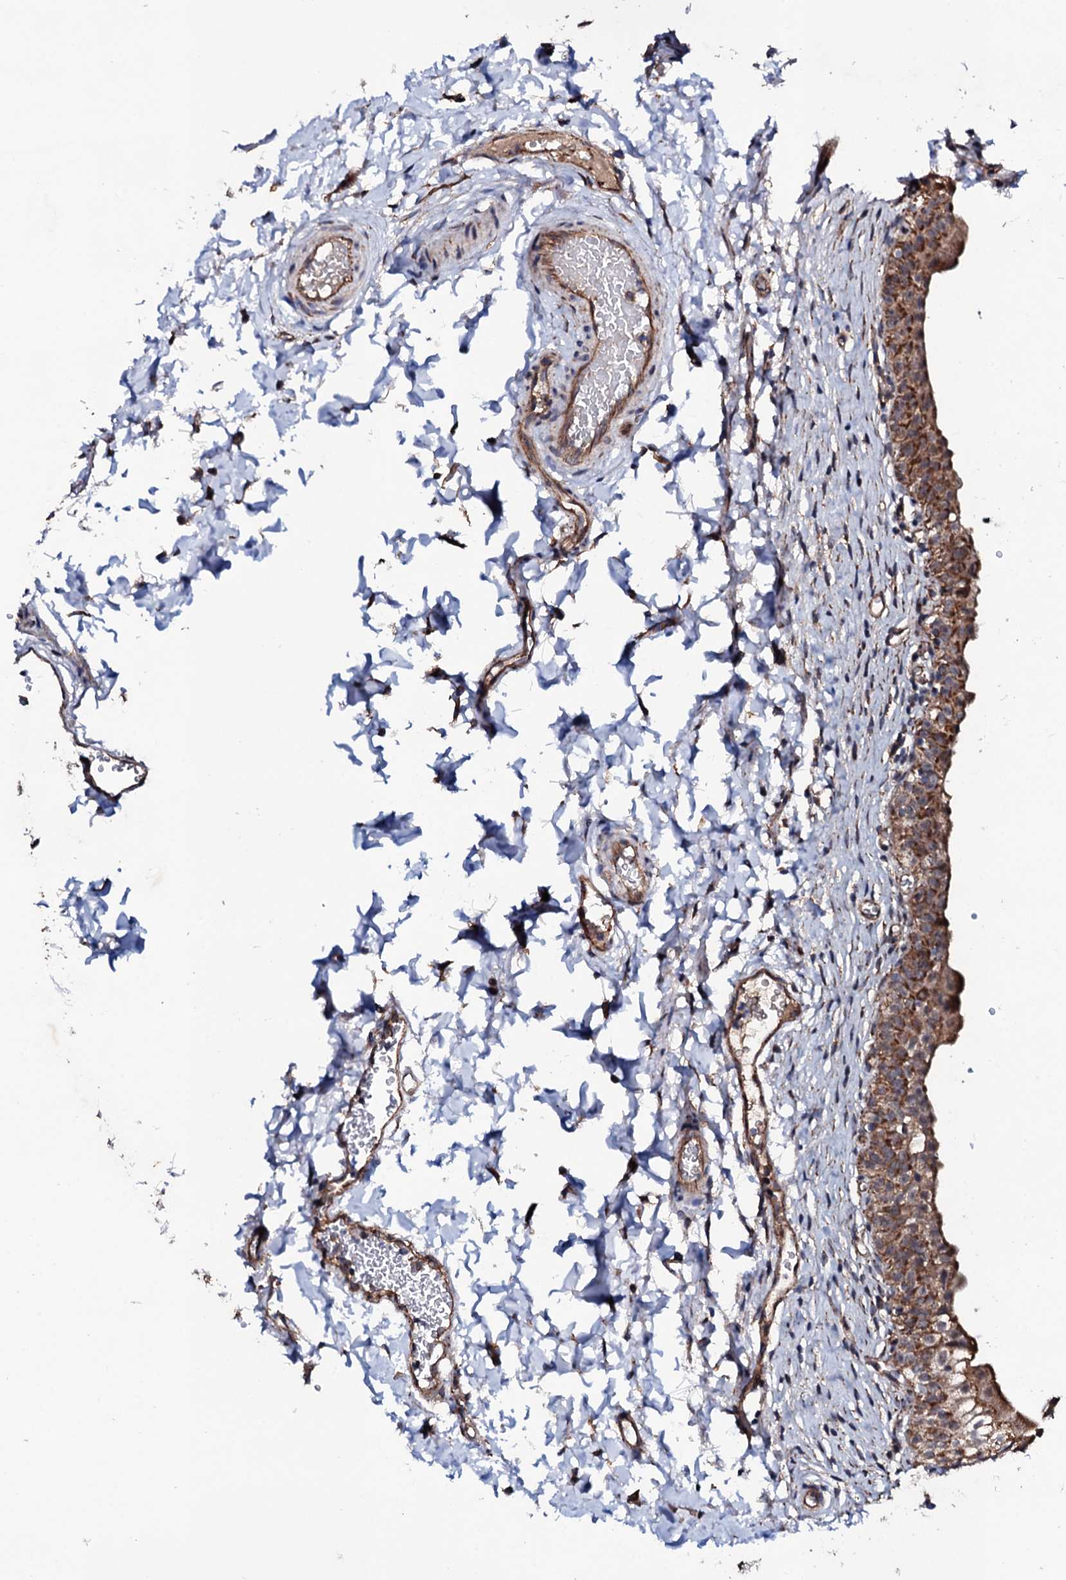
{"staining": {"intensity": "strong", "quantity": ">75%", "location": "cytoplasmic/membranous"}, "tissue": "urinary bladder", "cell_type": "Urothelial cells", "image_type": "normal", "snomed": [{"axis": "morphology", "description": "Normal tissue, NOS"}, {"axis": "topography", "description": "Urinary bladder"}], "caption": "The micrograph demonstrates a brown stain indicating the presence of a protein in the cytoplasmic/membranous of urothelial cells in urinary bladder. (DAB = brown stain, brightfield microscopy at high magnification).", "gene": "MTIF3", "patient": {"sex": "male", "age": 55}}